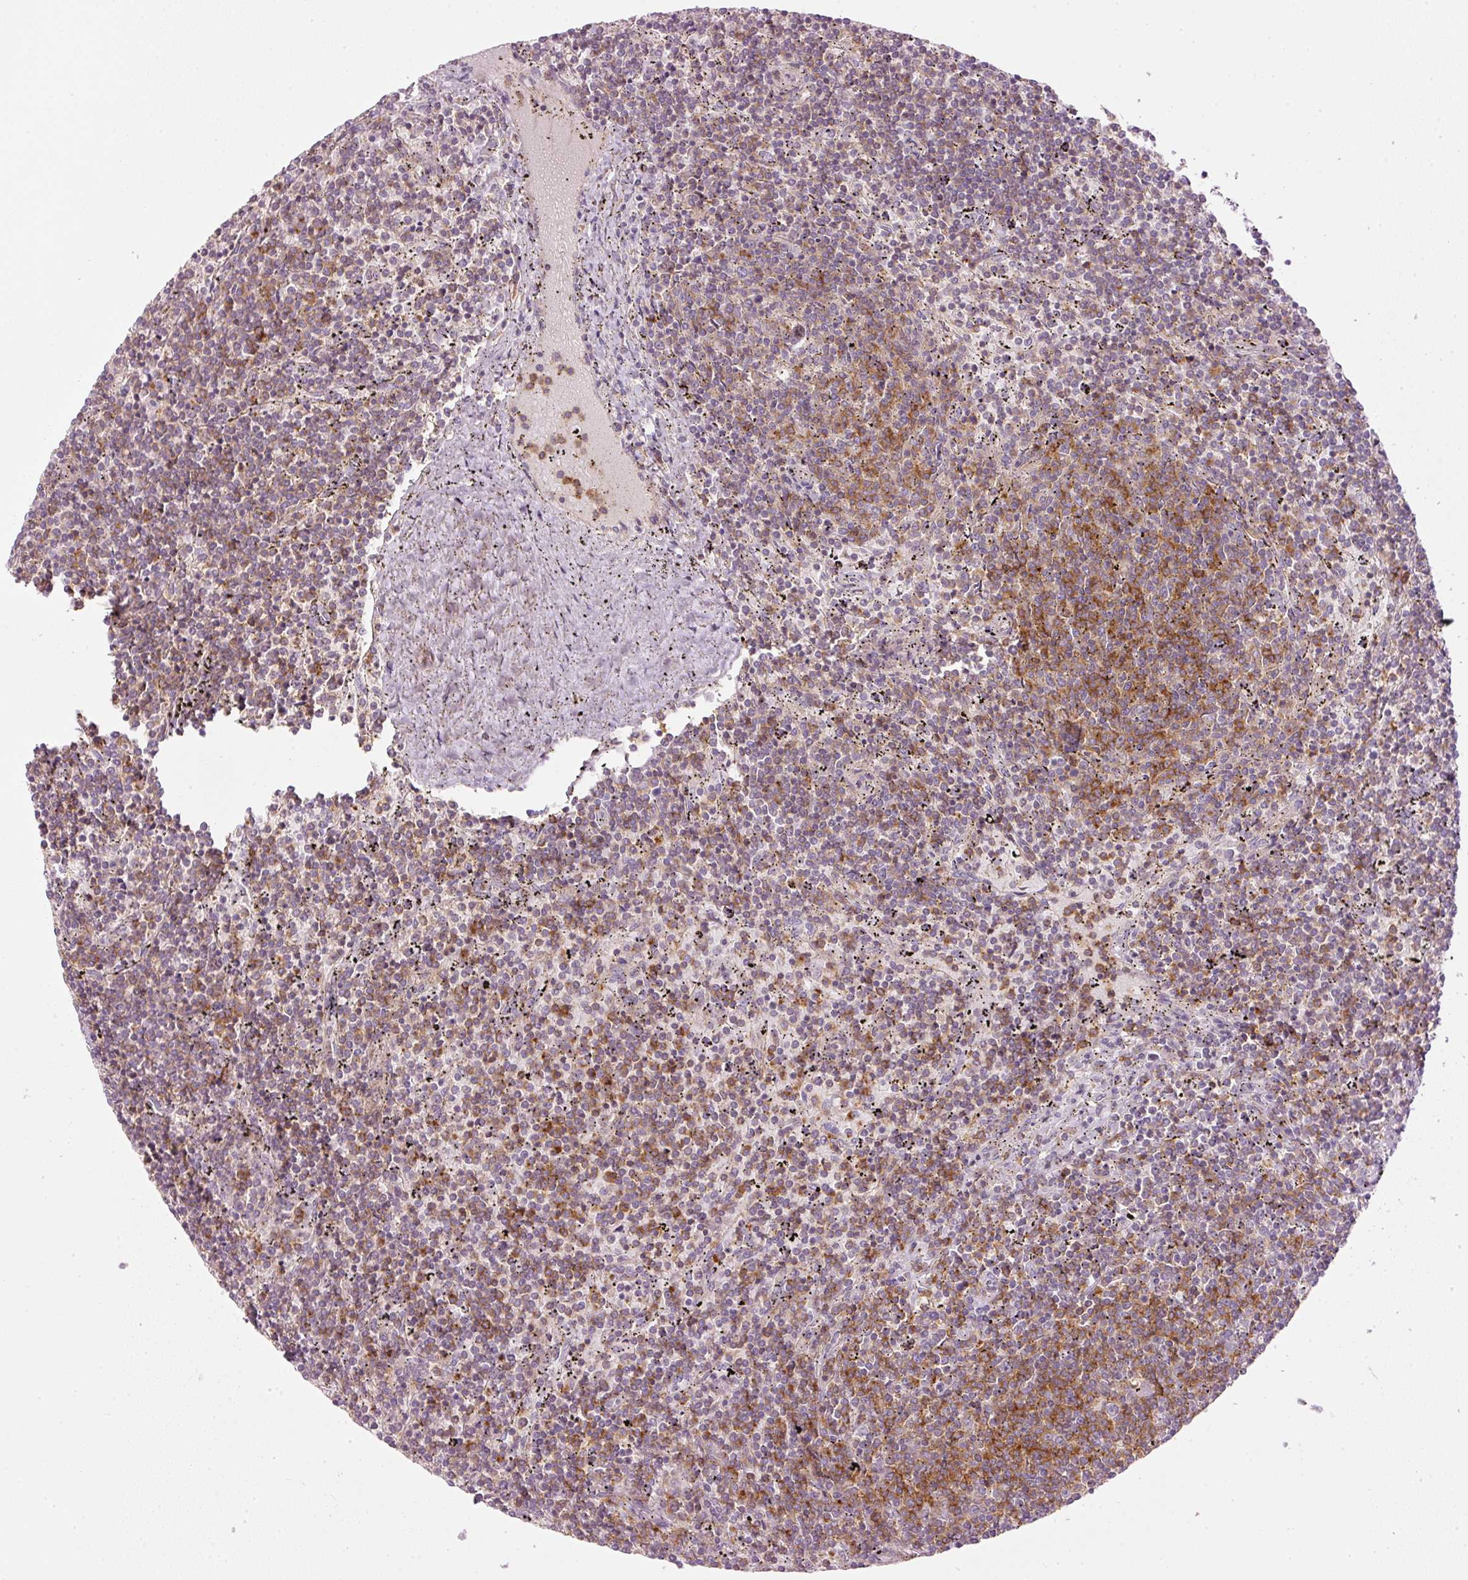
{"staining": {"intensity": "strong", "quantity": "25%-75%", "location": "cytoplasmic/membranous"}, "tissue": "lymphoma", "cell_type": "Tumor cells", "image_type": "cancer", "snomed": [{"axis": "morphology", "description": "Malignant lymphoma, non-Hodgkin's type, Low grade"}, {"axis": "topography", "description": "Spleen"}], "caption": "A histopathology image showing strong cytoplasmic/membranous expression in about 25%-75% of tumor cells in lymphoma, as visualized by brown immunohistochemical staining.", "gene": "SIPA1", "patient": {"sex": "female", "age": 50}}